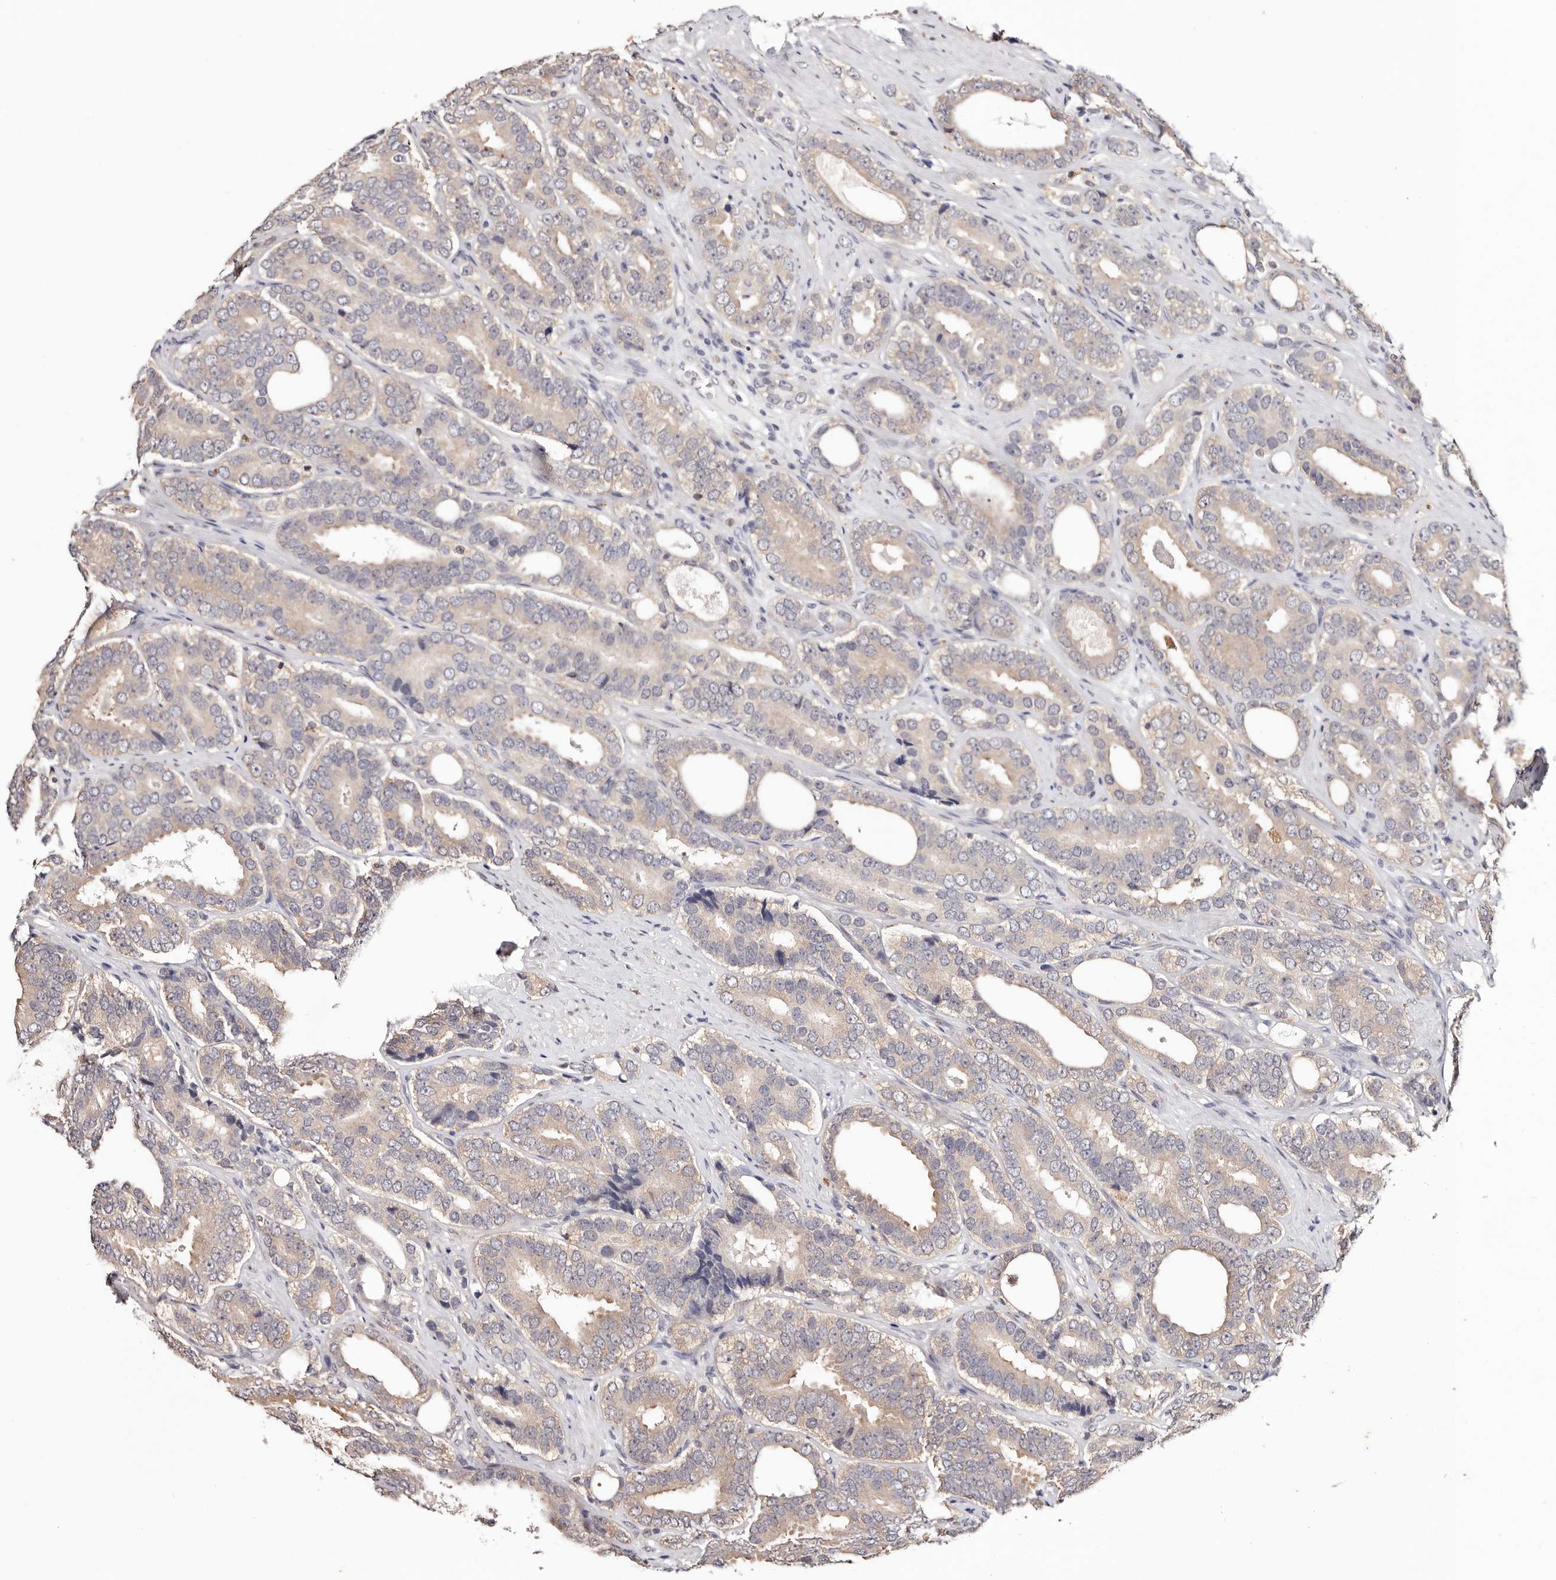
{"staining": {"intensity": "weak", "quantity": ">75%", "location": "cytoplasmic/membranous"}, "tissue": "prostate cancer", "cell_type": "Tumor cells", "image_type": "cancer", "snomed": [{"axis": "morphology", "description": "Adenocarcinoma, High grade"}, {"axis": "topography", "description": "Prostate"}], "caption": "Immunohistochemical staining of prostate adenocarcinoma (high-grade) reveals weak cytoplasmic/membranous protein expression in approximately >75% of tumor cells.", "gene": "TYW3", "patient": {"sex": "male", "age": 56}}